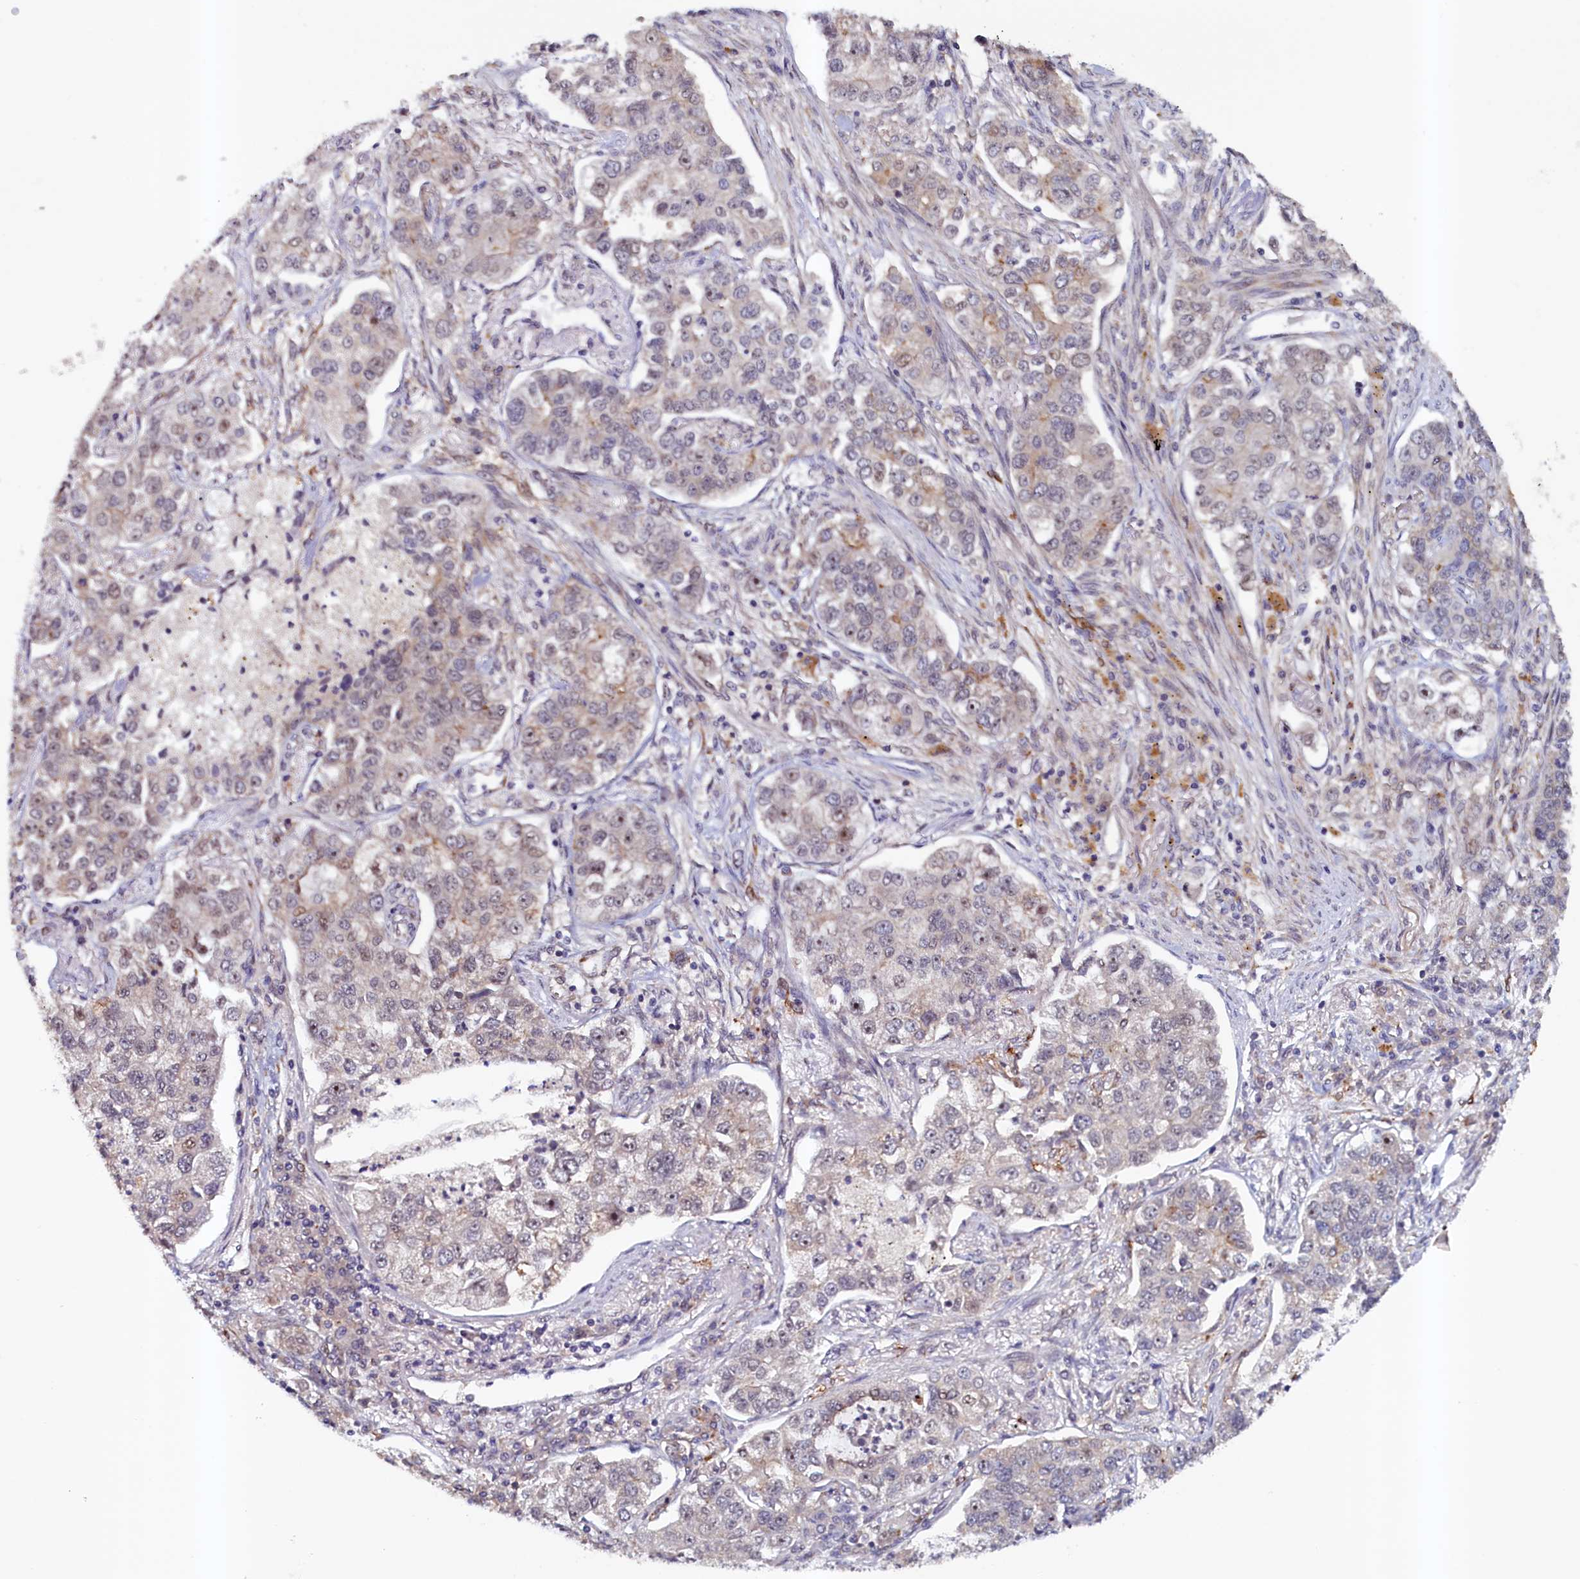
{"staining": {"intensity": "weak", "quantity": "<25%", "location": "nuclear"}, "tissue": "lung cancer", "cell_type": "Tumor cells", "image_type": "cancer", "snomed": [{"axis": "morphology", "description": "Adenocarcinoma, NOS"}, {"axis": "topography", "description": "Lung"}], "caption": "The IHC histopathology image has no significant positivity in tumor cells of adenocarcinoma (lung) tissue.", "gene": "PACSIN3", "patient": {"sex": "male", "age": 49}}